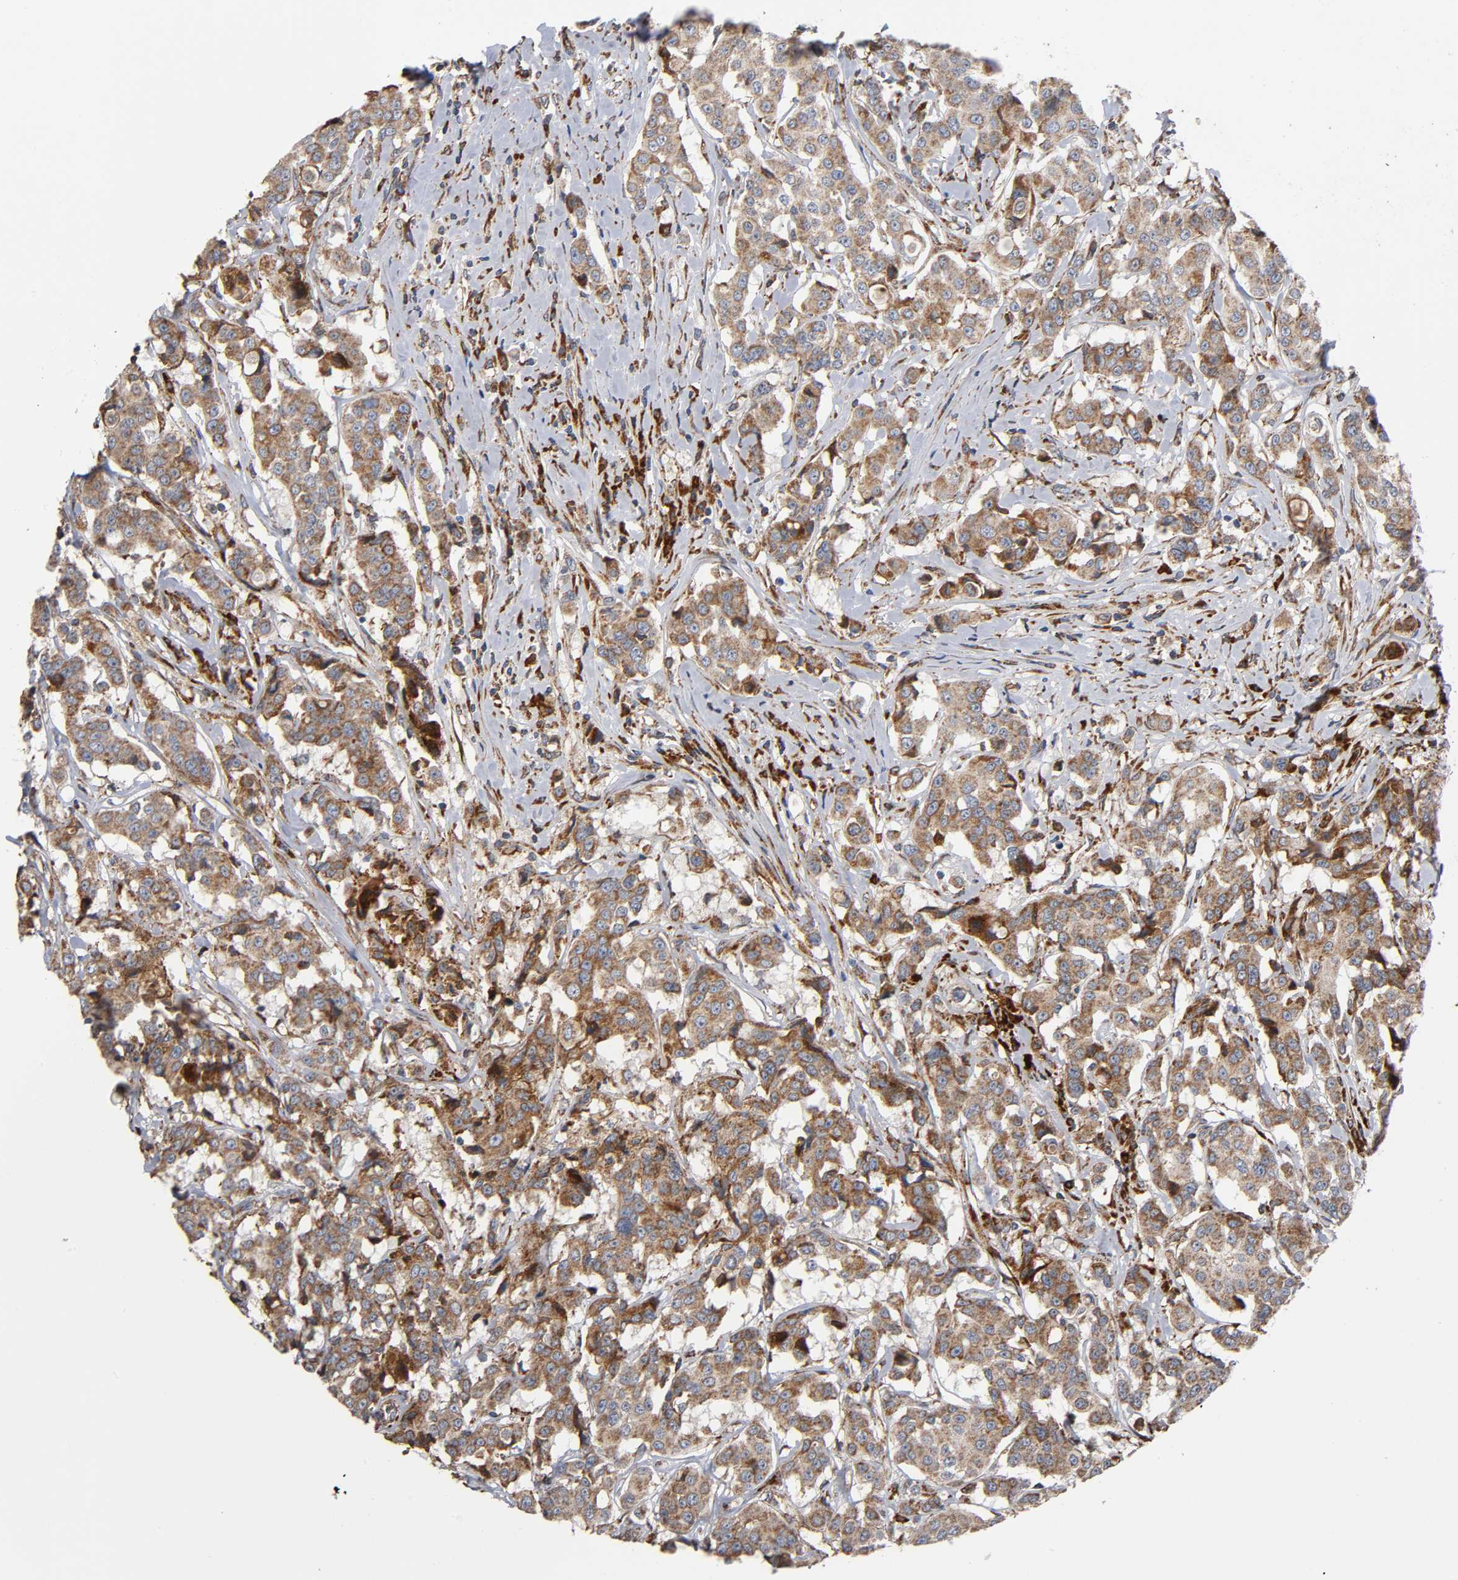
{"staining": {"intensity": "moderate", "quantity": "25%-75%", "location": "cytoplasmic/membranous"}, "tissue": "breast cancer", "cell_type": "Tumor cells", "image_type": "cancer", "snomed": [{"axis": "morphology", "description": "Duct carcinoma"}, {"axis": "topography", "description": "Breast"}], "caption": "Protein analysis of breast infiltrating ductal carcinoma tissue demonstrates moderate cytoplasmic/membranous expression in about 25%-75% of tumor cells. Nuclei are stained in blue.", "gene": "MAP3K1", "patient": {"sex": "female", "age": 27}}